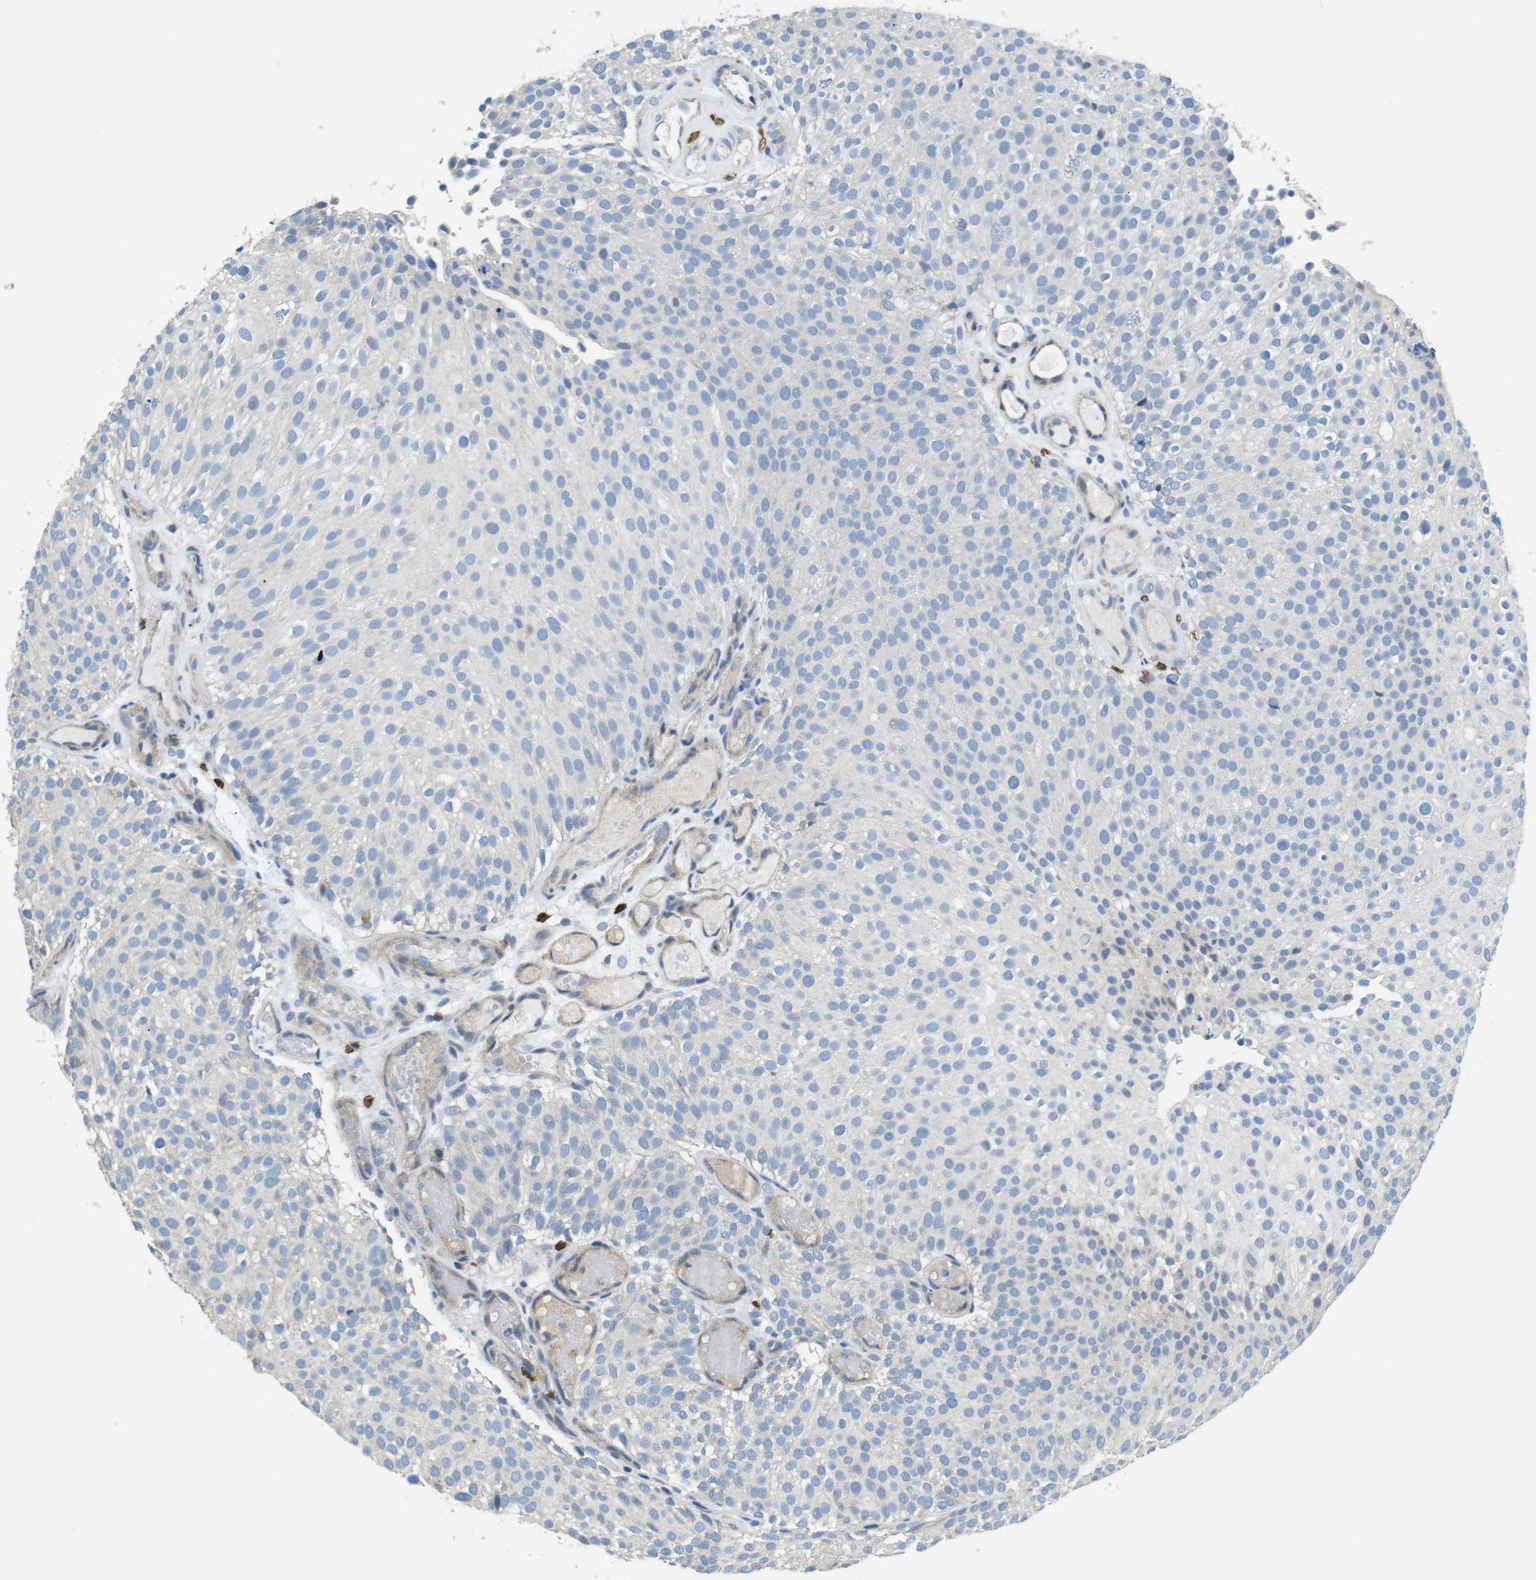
{"staining": {"intensity": "negative", "quantity": "none", "location": "none"}, "tissue": "urothelial cancer", "cell_type": "Tumor cells", "image_type": "cancer", "snomed": [{"axis": "morphology", "description": "Urothelial carcinoma, Low grade"}, {"axis": "topography", "description": "Urinary bladder"}], "caption": "High power microscopy photomicrograph of an immunohistochemistry (IHC) image of urothelial cancer, revealing no significant positivity in tumor cells.", "gene": "CD6", "patient": {"sex": "male", "age": 78}}